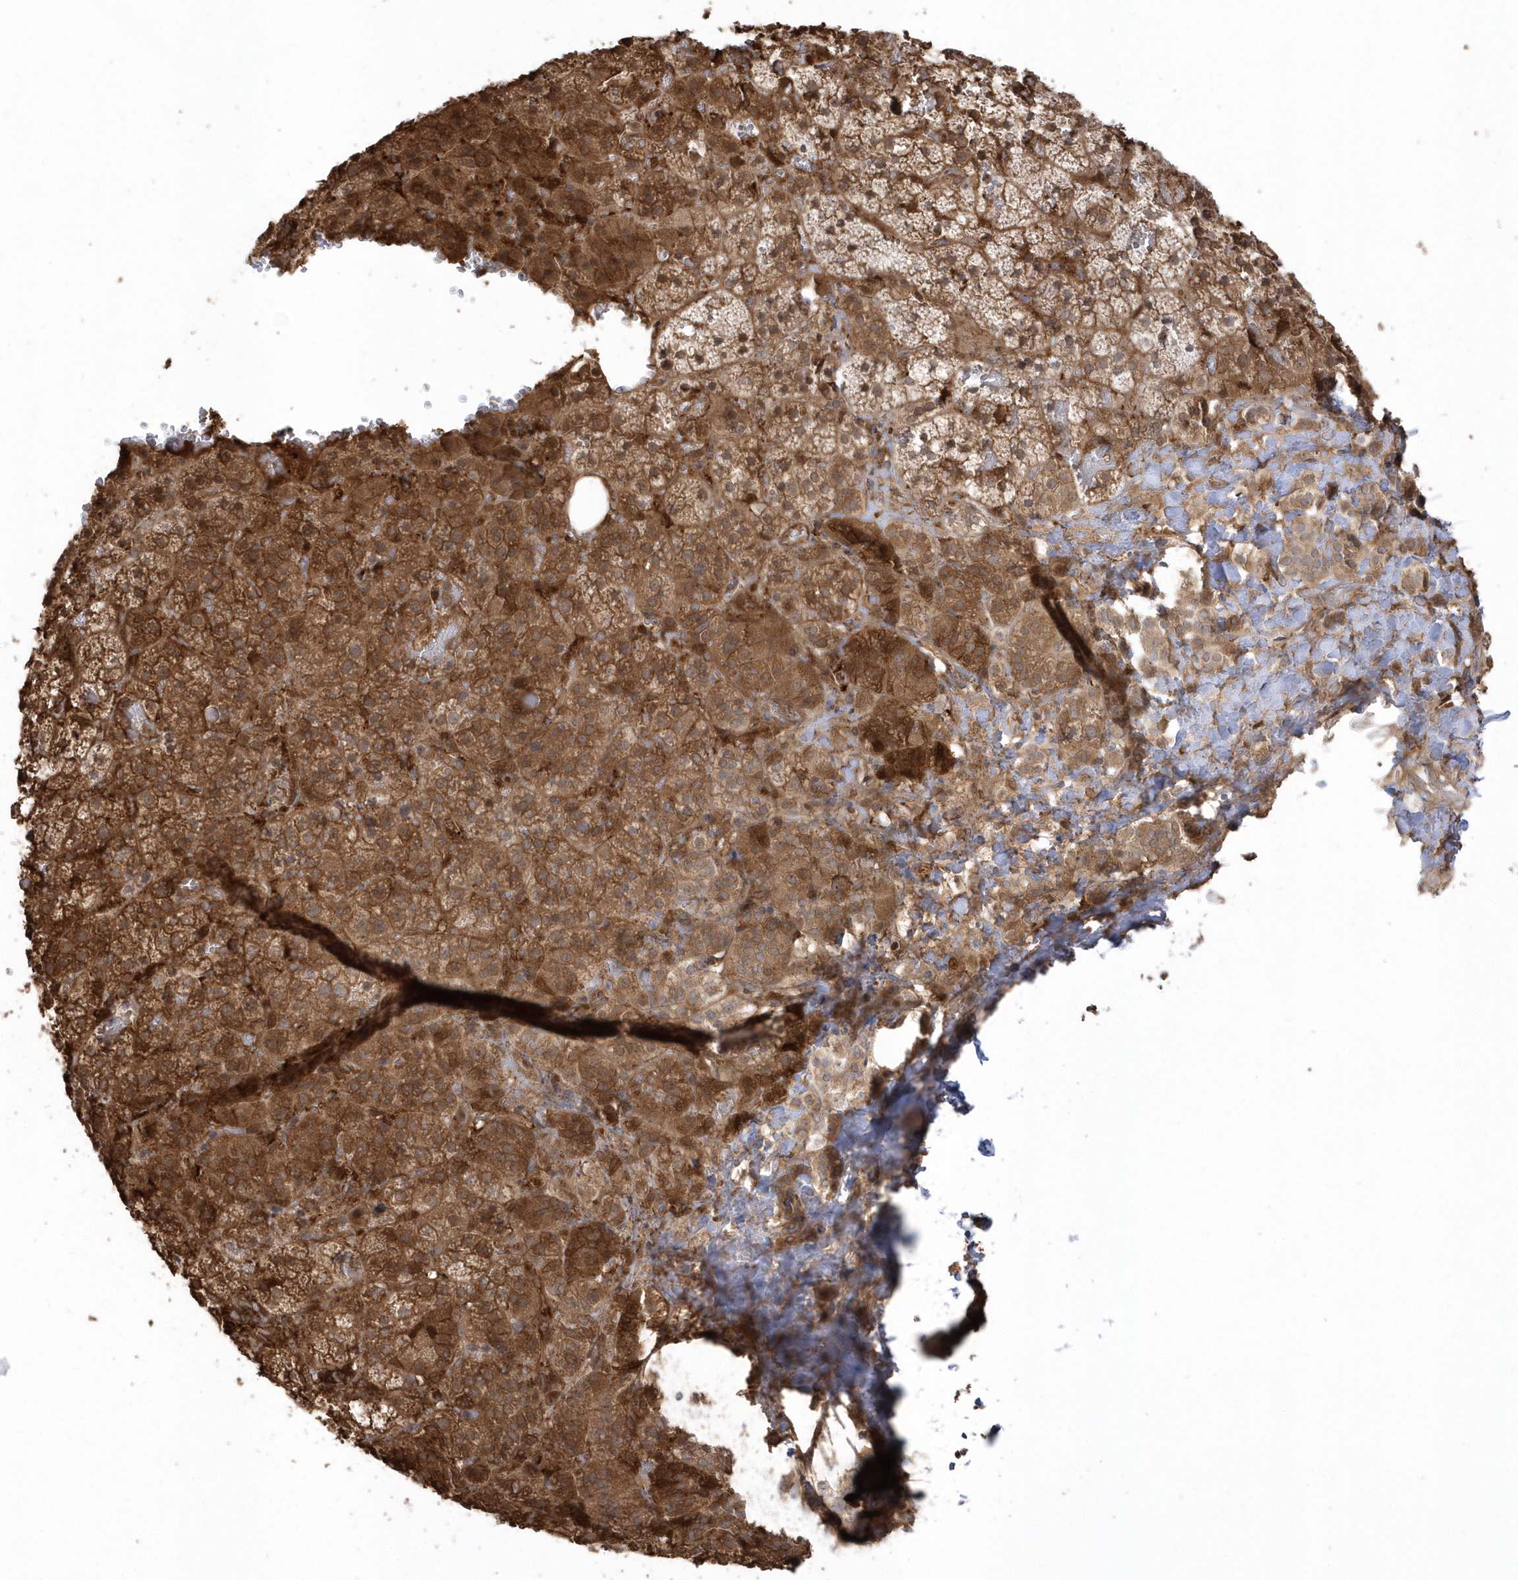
{"staining": {"intensity": "strong", "quantity": ">75%", "location": "cytoplasmic/membranous,nuclear"}, "tissue": "adrenal gland", "cell_type": "Glandular cells", "image_type": "normal", "snomed": [{"axis": "morphology", "description": "Normal tissue, NOS"}, {"axis": "topography", "description": "Adrenal gland"}], "caption": "Immunohistochemistry of benign adrenal gland demonstrates high levels of strong cytoplasmic/membranous,nuclear expression in about >75% of glandular cells. (IHC, brightfield microscopy, high magnification).", "gene": "HNMT", "patient": {"sex": "female", "age": 59}}